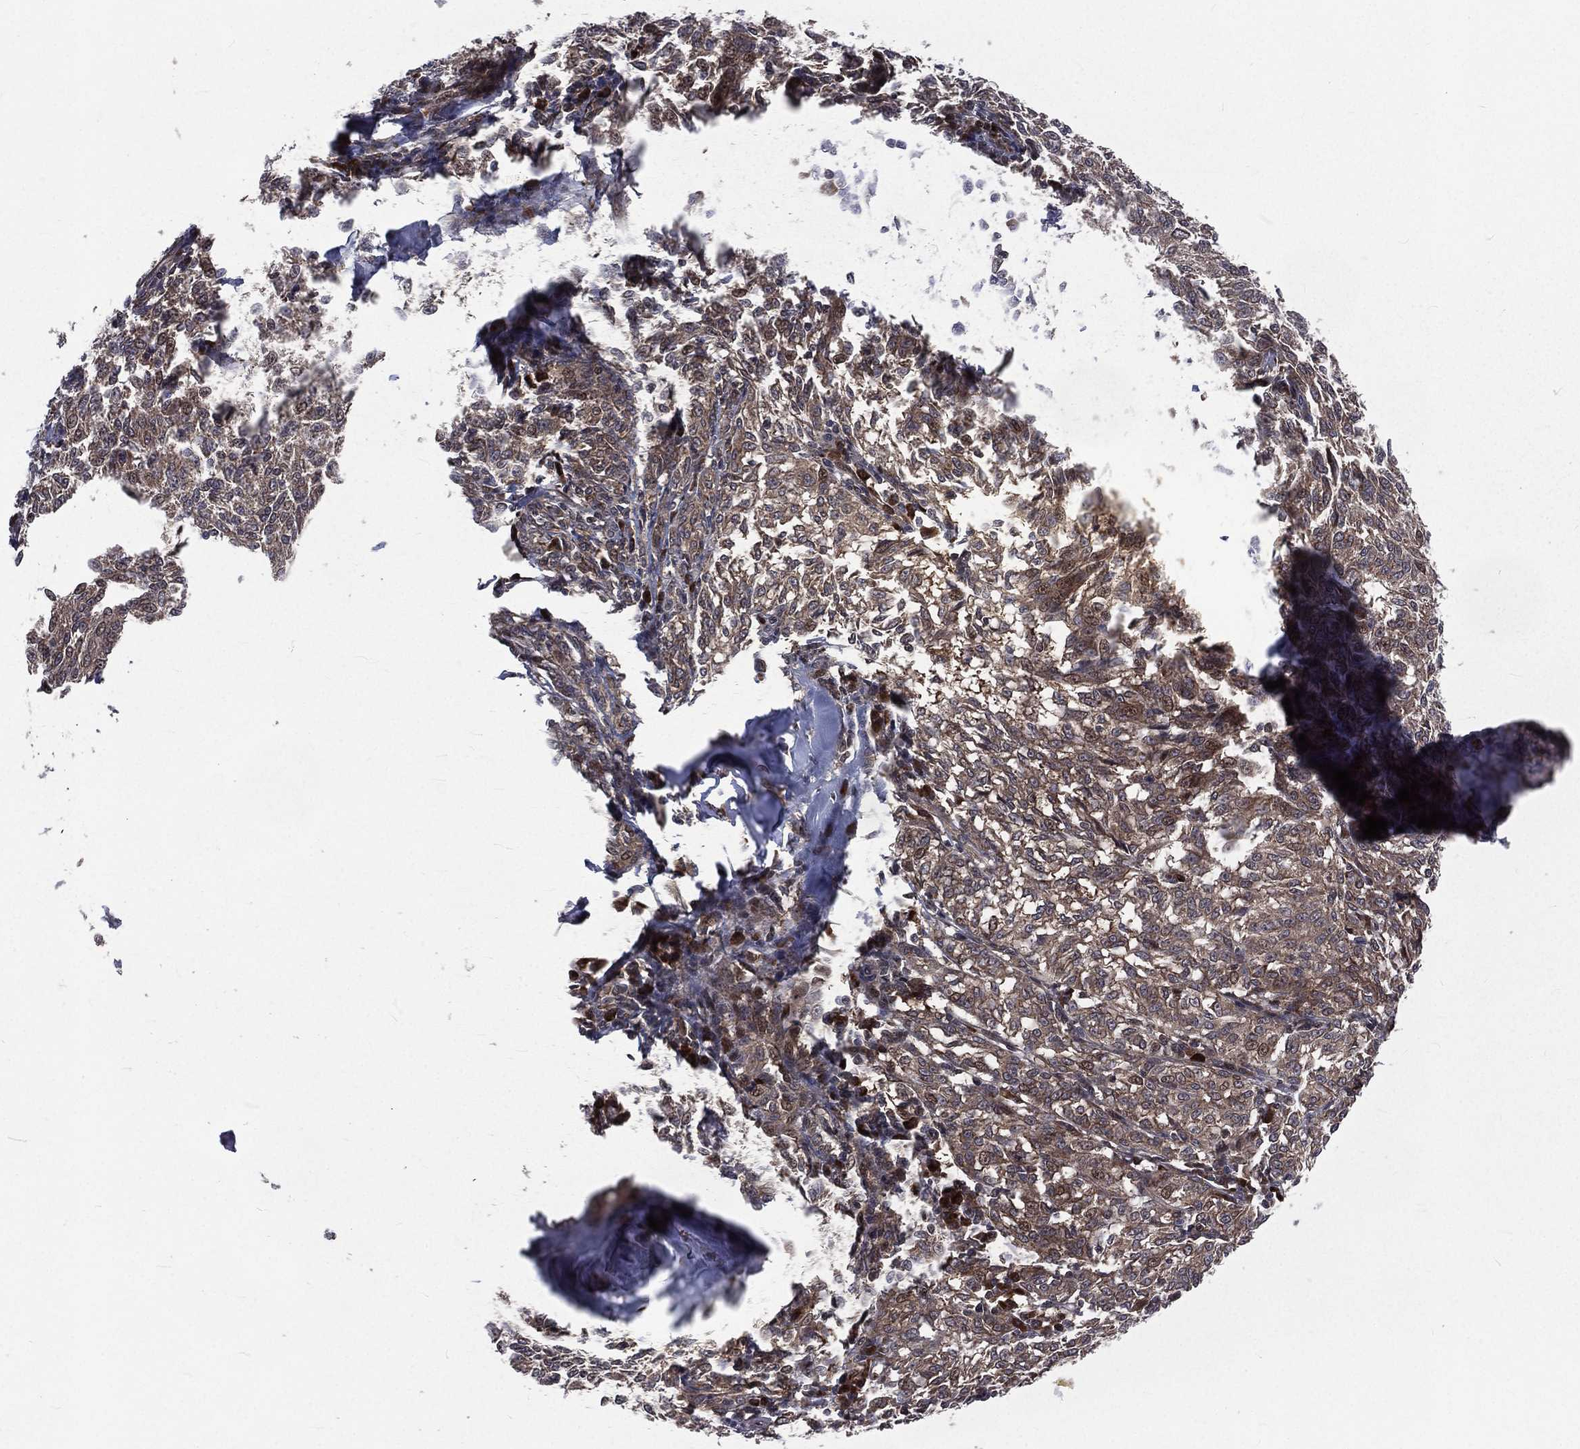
{"staining": {"intensity": "negative", "quantity": "none", "location": "none"}, "tissue": "melanoma", "cell_type": "Tumor cells", "image_type": "cancer", "snomed": [{"axis": "morphology", "description": "Malignant melanoma, NOS"}, {"axis": "topography", "description": "Skin"}], "caption": "This is an IHC image of human malignant melanoma. There is no expression in tumor cells.", "gene": "ARL3", "patient": {"sex": "female", "age": 72}}